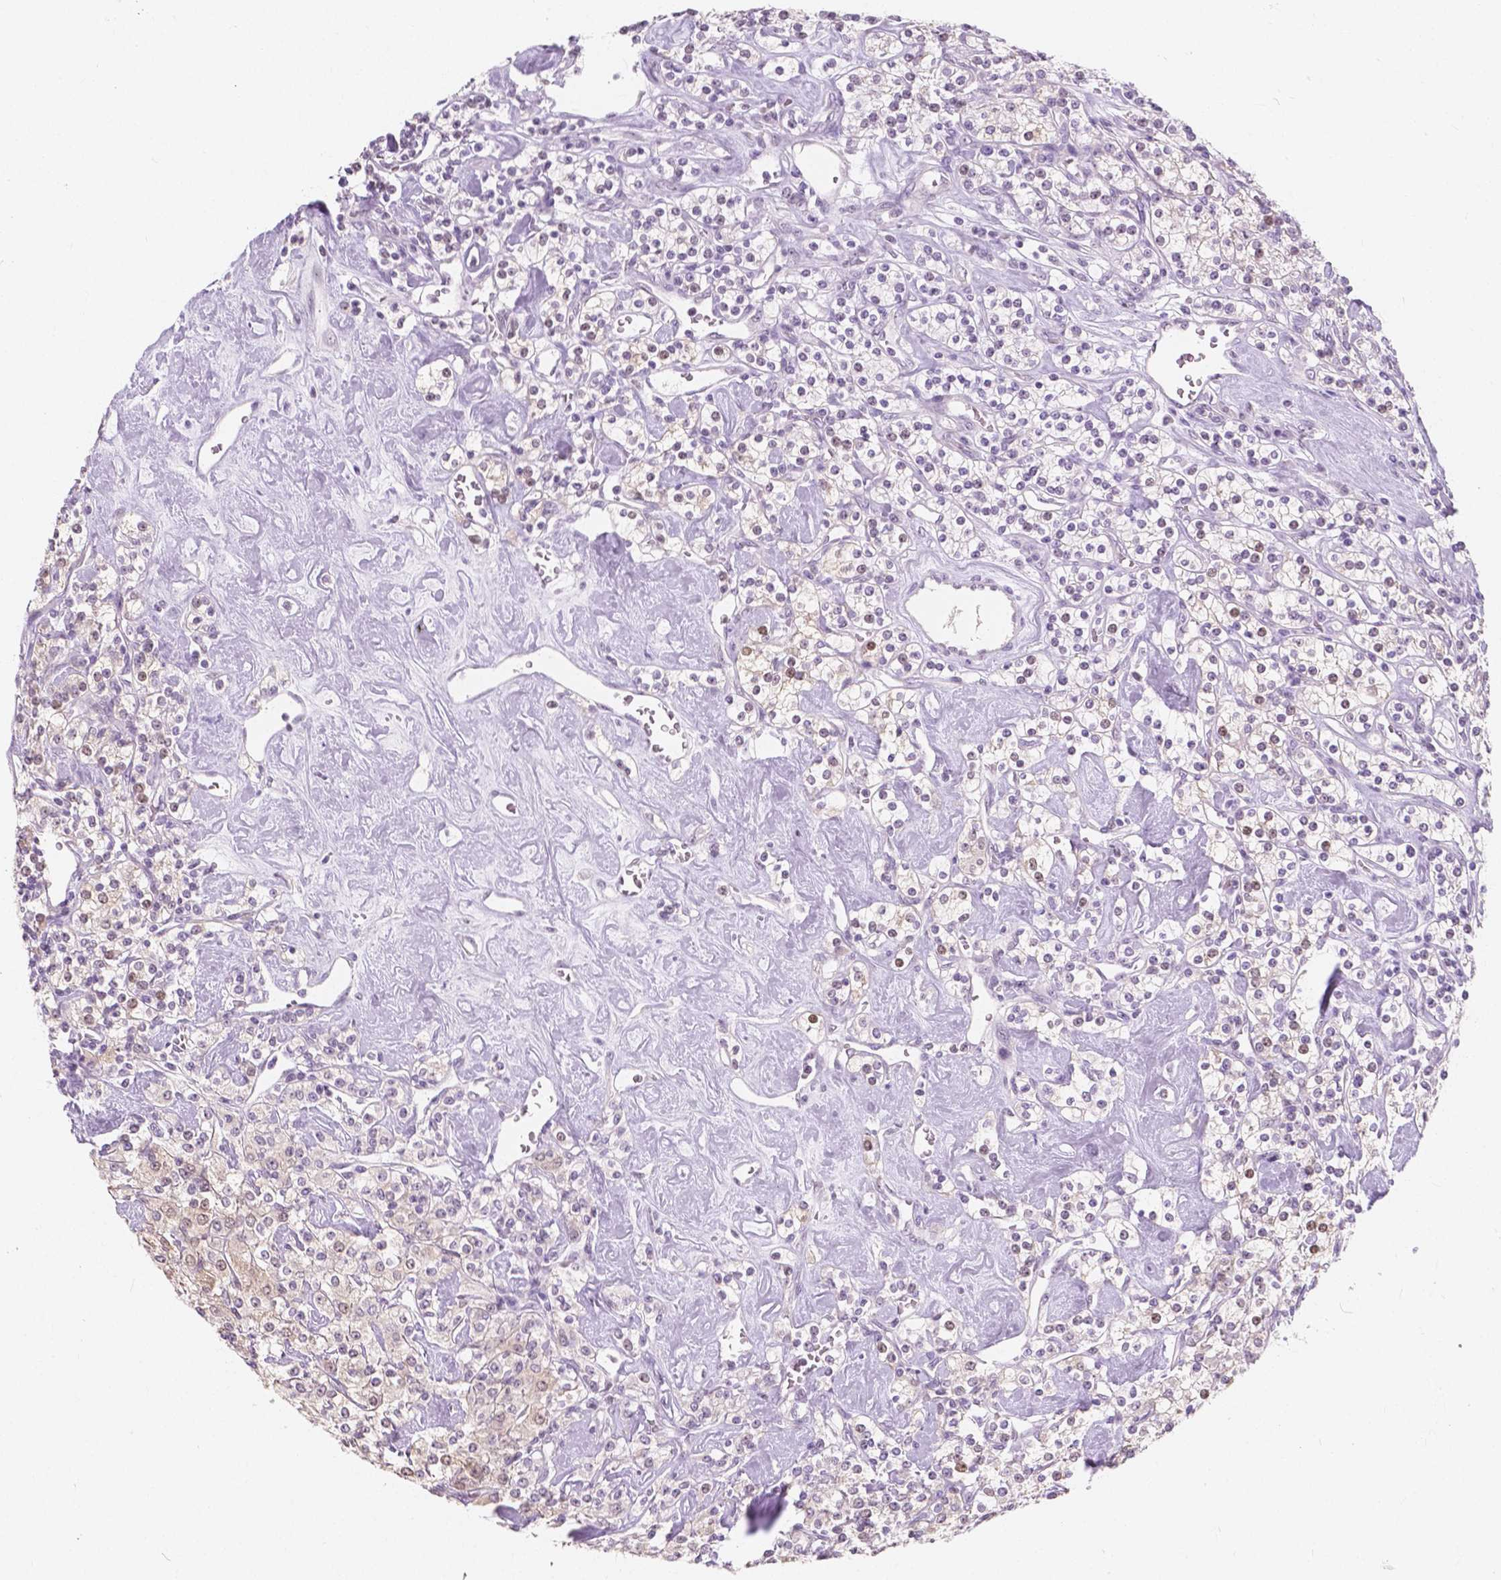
{"staining": {"intensity": "weak", "quantity": "<25%", "location": "nuclear"}, "tissue": "renal cancer", "cell_type": "Tumor cells", "image_type": "cancer", "snomed": [{"axis": "morphology", "description": "Adenocarcinoma, NOS"}, {"axis": "topography", "description": "Kidney"}], "caption": "IHC histopathology image of neoplastic tissue: renal adenocarcinoma stained with DAB (3,3'-diaminobenzidine) displays no significant protein positivity in tumor cells.", "gene": "NOLC1", "patient": {"sex": "male", "age": 77}}